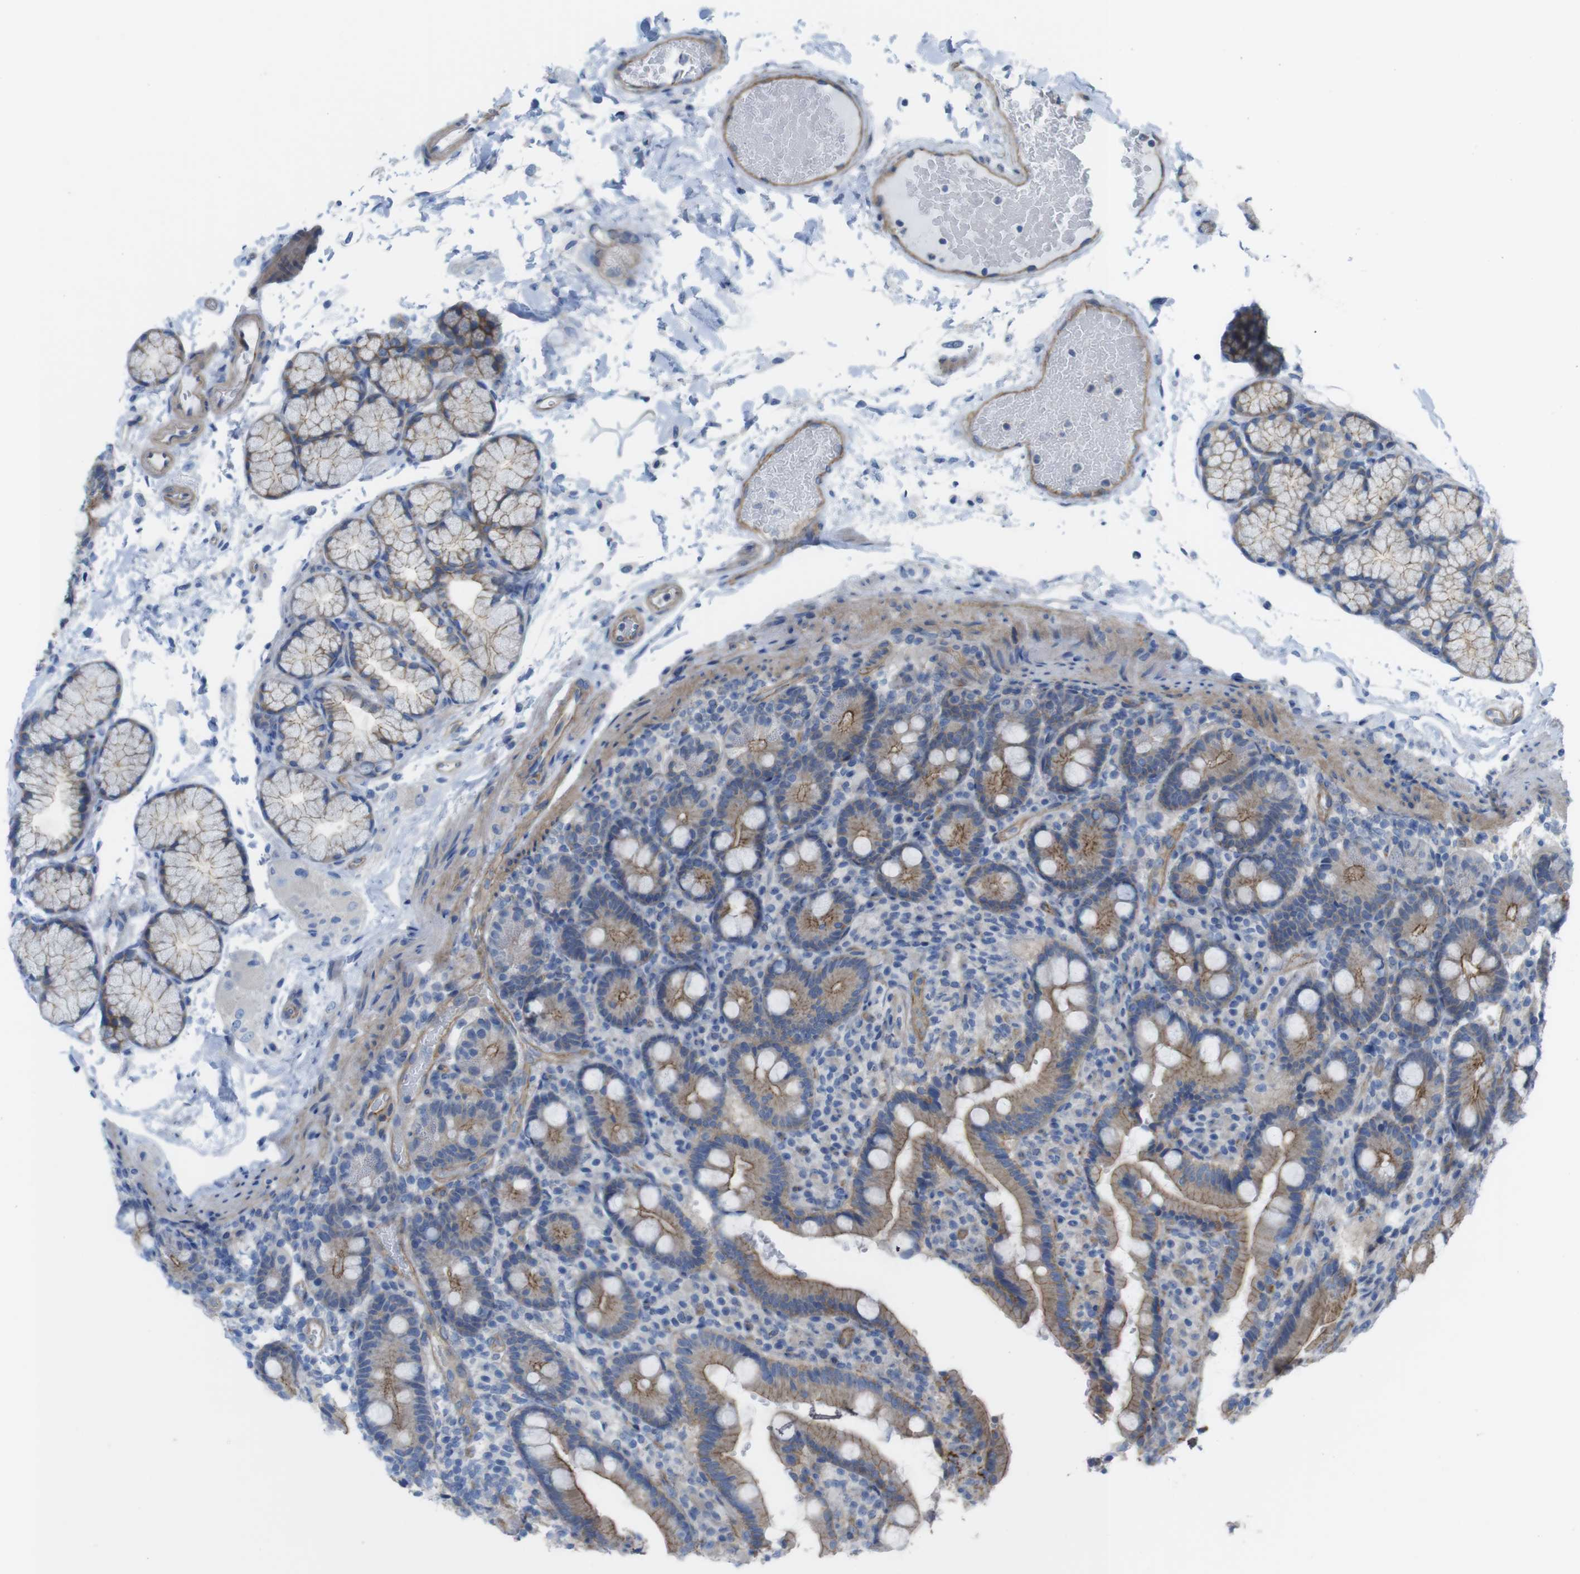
{"staining": {"intensity": "strong", "quantity": "25%-75%", "location": "cytoplasmic/membranous"}, "tissue": "duodenum", "cell_type": "Glandular cells", "image_type": "normal", "snomed": [{"axis": "morphology", "description": "Normal tissue, NOS"}, {"axis": "topography", "description": "Small intestine, NOS"}], "caption": "Immunohistochemistry (IHC) image of unremarkable duodenum: human duodenum stained using IHC reveals high levels of strong protein expression localized specifically in the cytoplasmic/membranous of glandular cells, appearing as a cytoplasmic/membranous brown color.", "gene": "PREX2", "patient": {"sex": "female", "age": 71}}